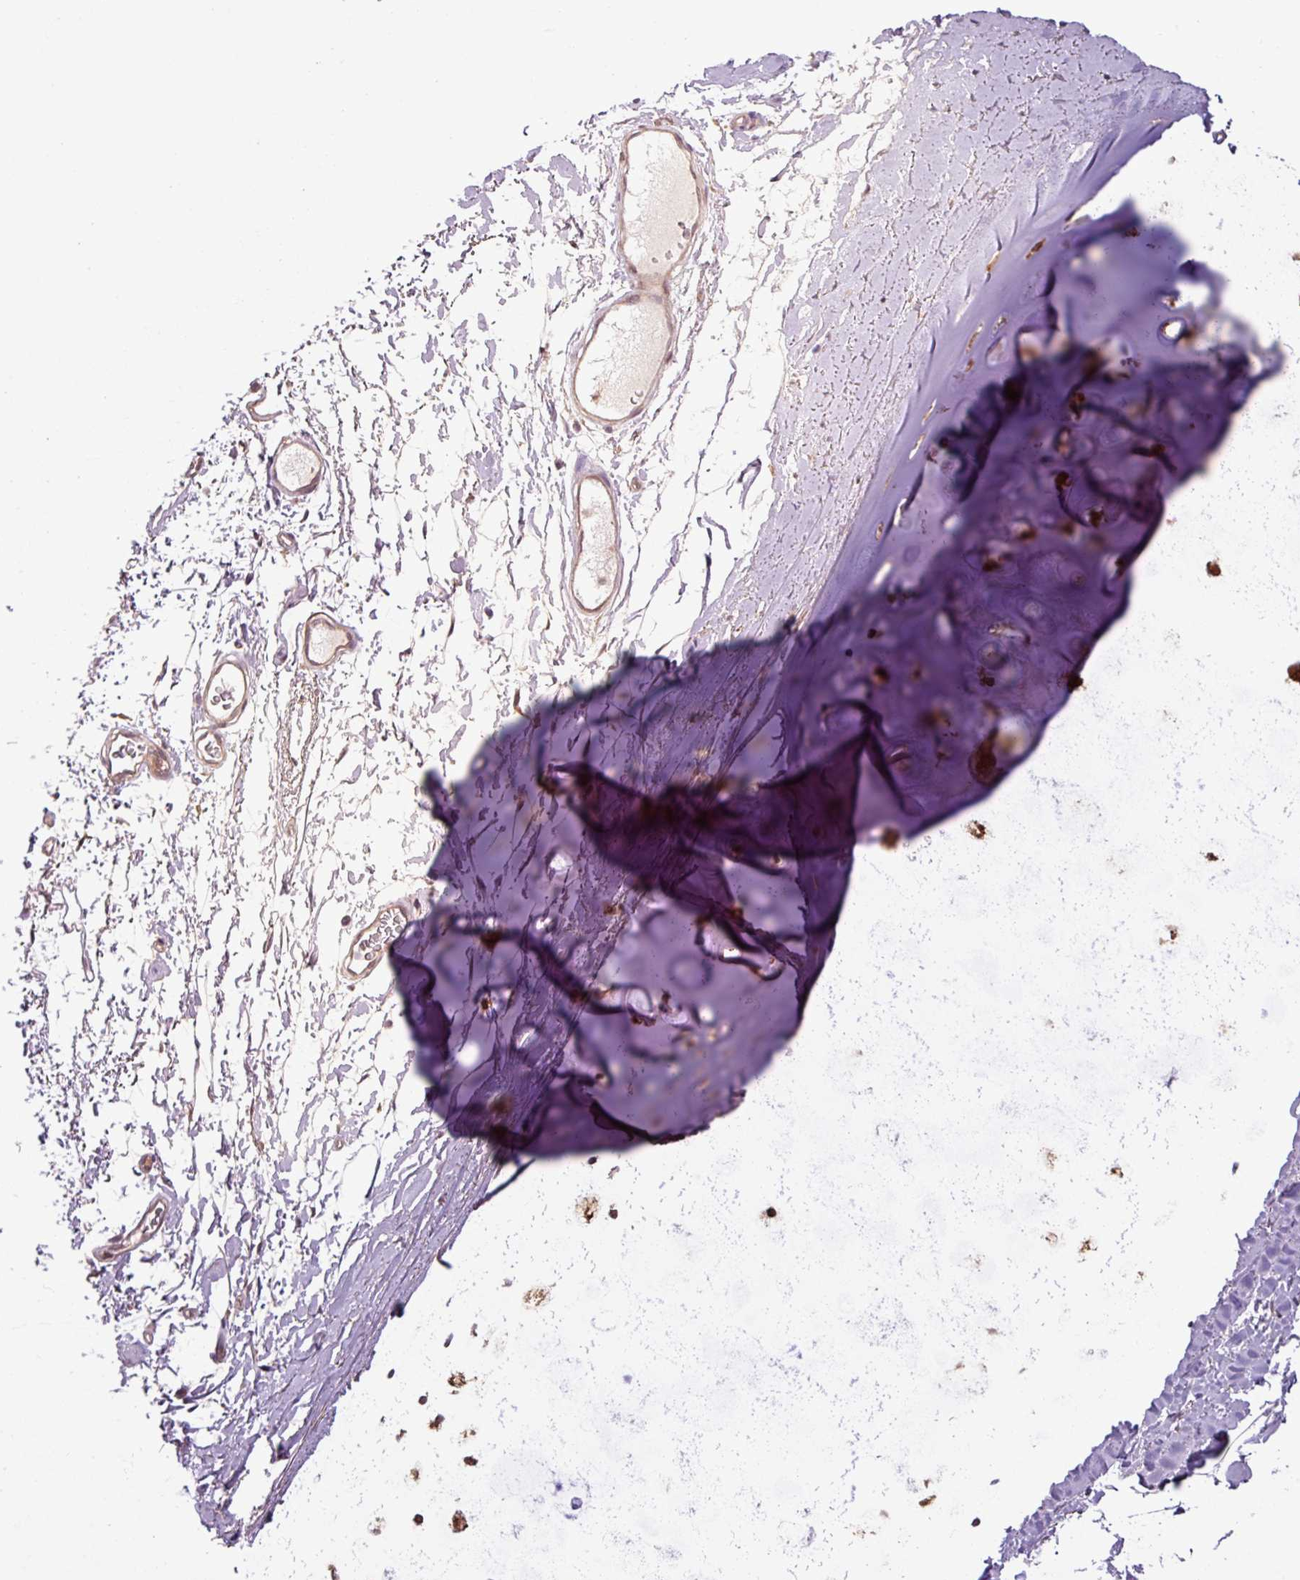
{"staining": {"intensity": "strong", "quantity": ">75%", "location": "cytoplasmic/membranous"}, "tissue": "soft tissue", "cell_type": "Chondrocytes", "image_type": "normal", "snomed": [{"axis": "morphology", "description": "Normal tissue, NOS"}, {"axis": "topography", "description": "Cartilage tissue"}, {"axis": "topography", "description": "Bronchus"}], "caption": "The micrograph reveals a brown stain indicating the presence of a protein in the cytoplasmic/membranous of chondrocytes in soft tissue. Nuclei are stained in blue.", "gene": "SH3BGRL", "patient": {"sex": "female", "age": 72}}